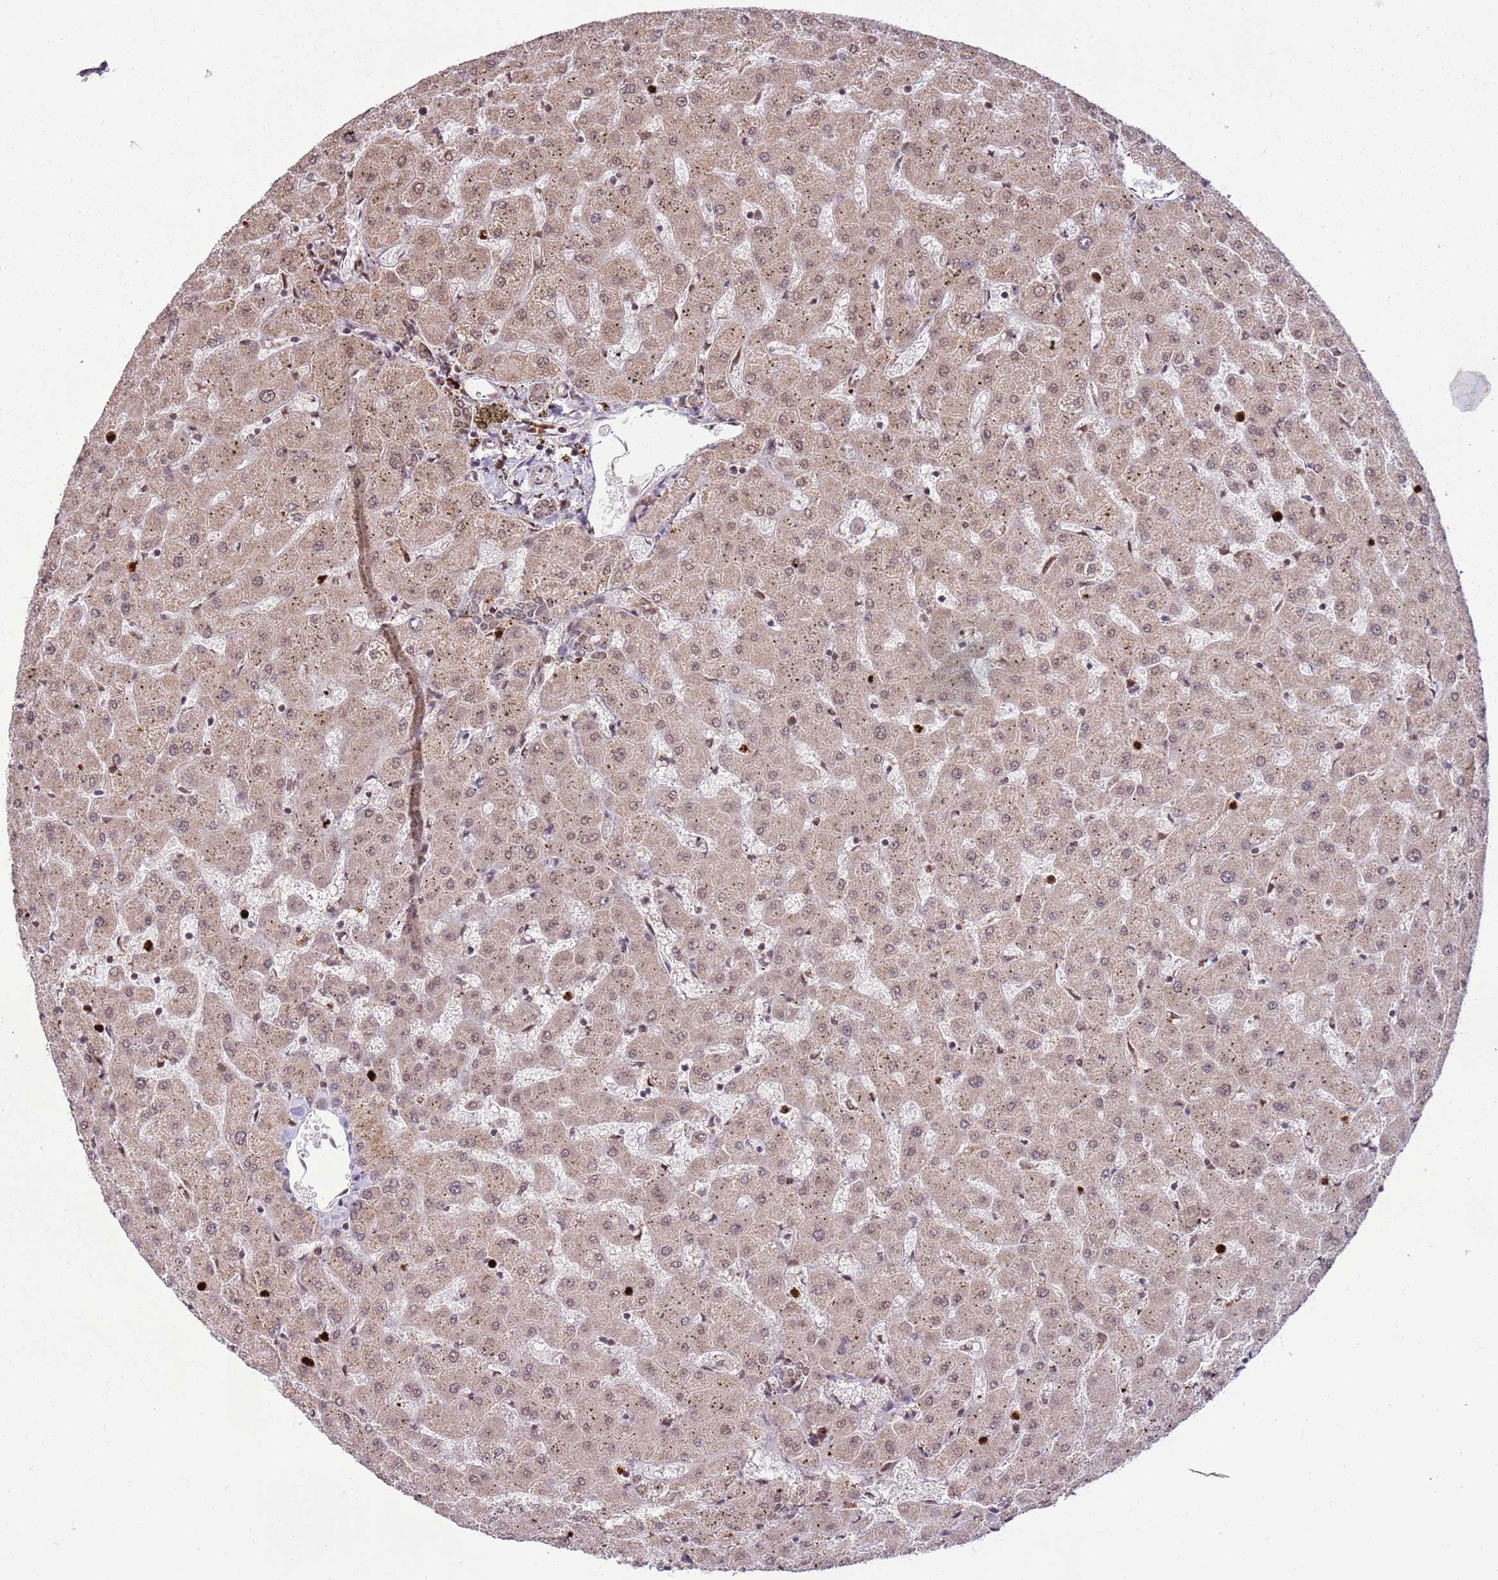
{"staining": {"intensity": "moderate", "quantity": ">75%", "location": "nuclear"}, "tissue": "liver", "cell_type": "Cholangiocytes", "image_type": "normal", "snomed": [{"axis": "morphology", "description": "Normal tissue, NOS"}, {"axis": "topography", "description": "Liver"}], "caption": "A medium amount of moderate nuclear staining is appreciated in approximately >75% of cholangiocytes in normal liver.", "gene": "CEP170", "patient": {"sex": "female", "age": 63}}